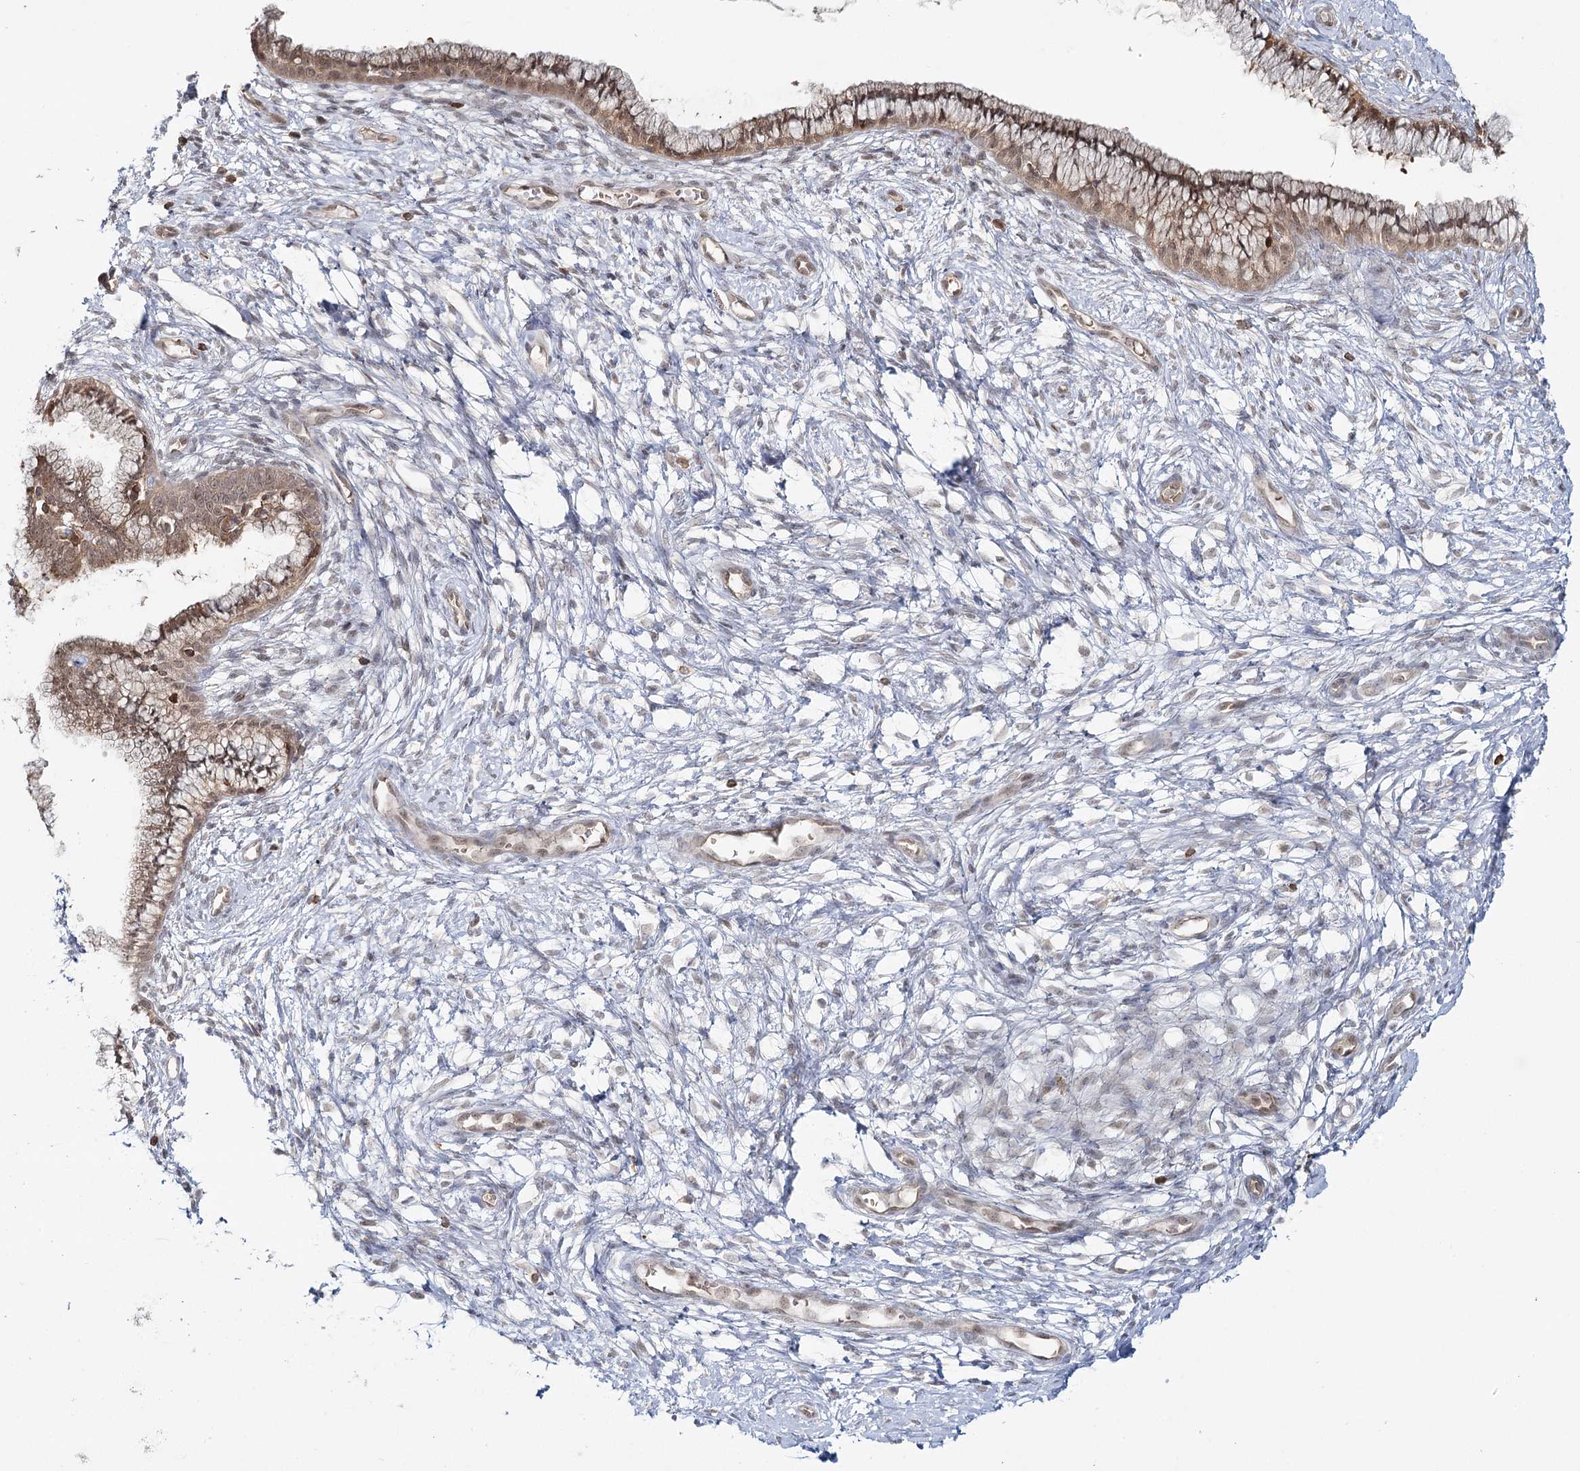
{"staining": {"intensity": "moderate", "quantity": ">75%", "location": "cytoplasmic/membranous,nuclear"}, "tissue": "cervix", "cell_type": "Glandular cells", "image_type": "normal", "snomed": [{"axis": "morphology", "description": "Normal tissue, NOS"}, {"axis": "topography", "description": "Cervix"}], "caption": "A photomicrograph of human cervix stained for a protein displays moderate cytoplasmic/membranous,nuclear brown staining in glandular cells.", "gene": "FAM120B", "patient": {"sex": "female", "age": 36}}